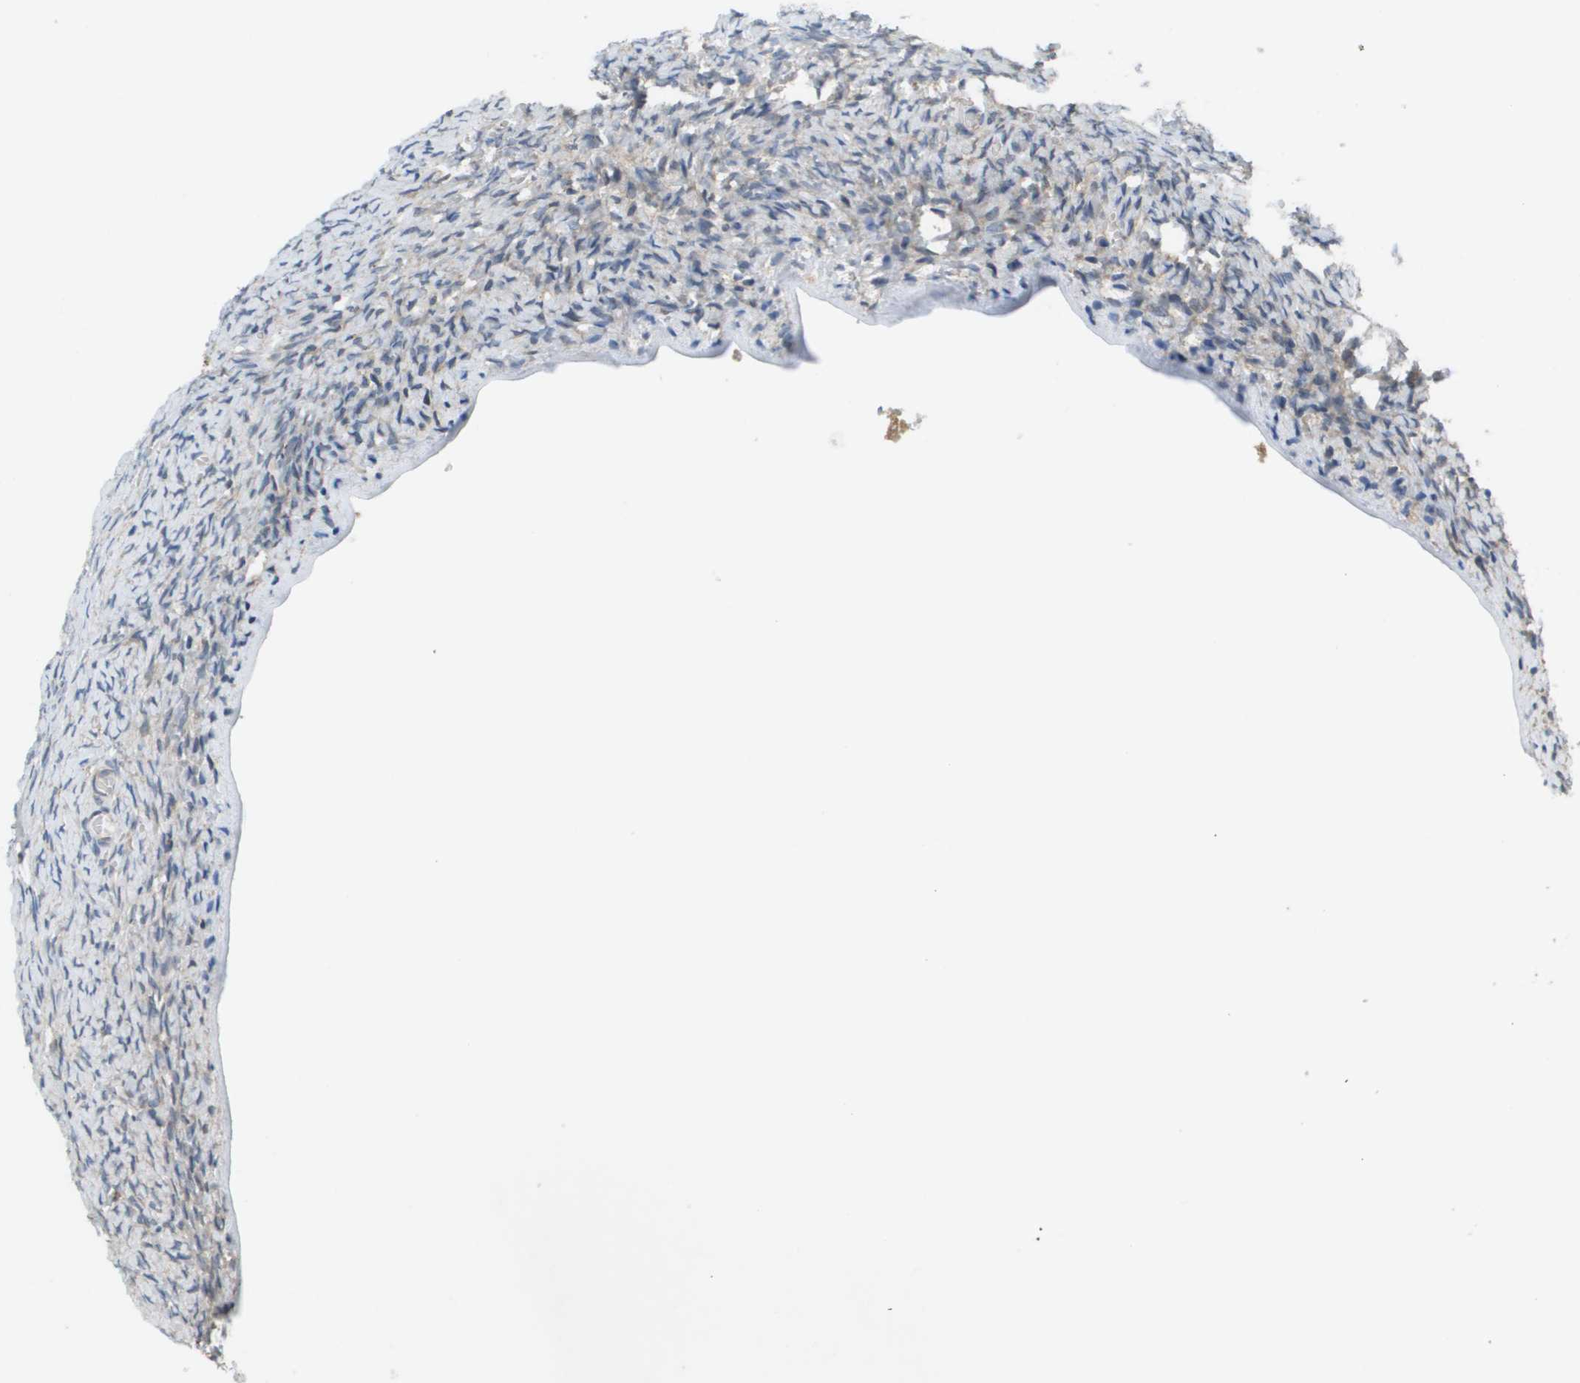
{"staining": {"intensity": "weak", "quantity": "<25%", "location": "cytoplasmic/membranous"}, "tissue": "ovary", "cell_type": "Ovarian stroma cells", "image_type": "normal", "snomed": [{"axis": "morphology", "description": "Normal tissue, NOS"}, {"axis": "topography", "description": "Ovary"}], "caption": "This is a micrograph of immunohistochemistry (IHC) staining of unremarkable ovary, which shows no staining in ovarian stroma cells.", "gene": "SLC25A20", "patient": {"sex": "female", "age": 27}}